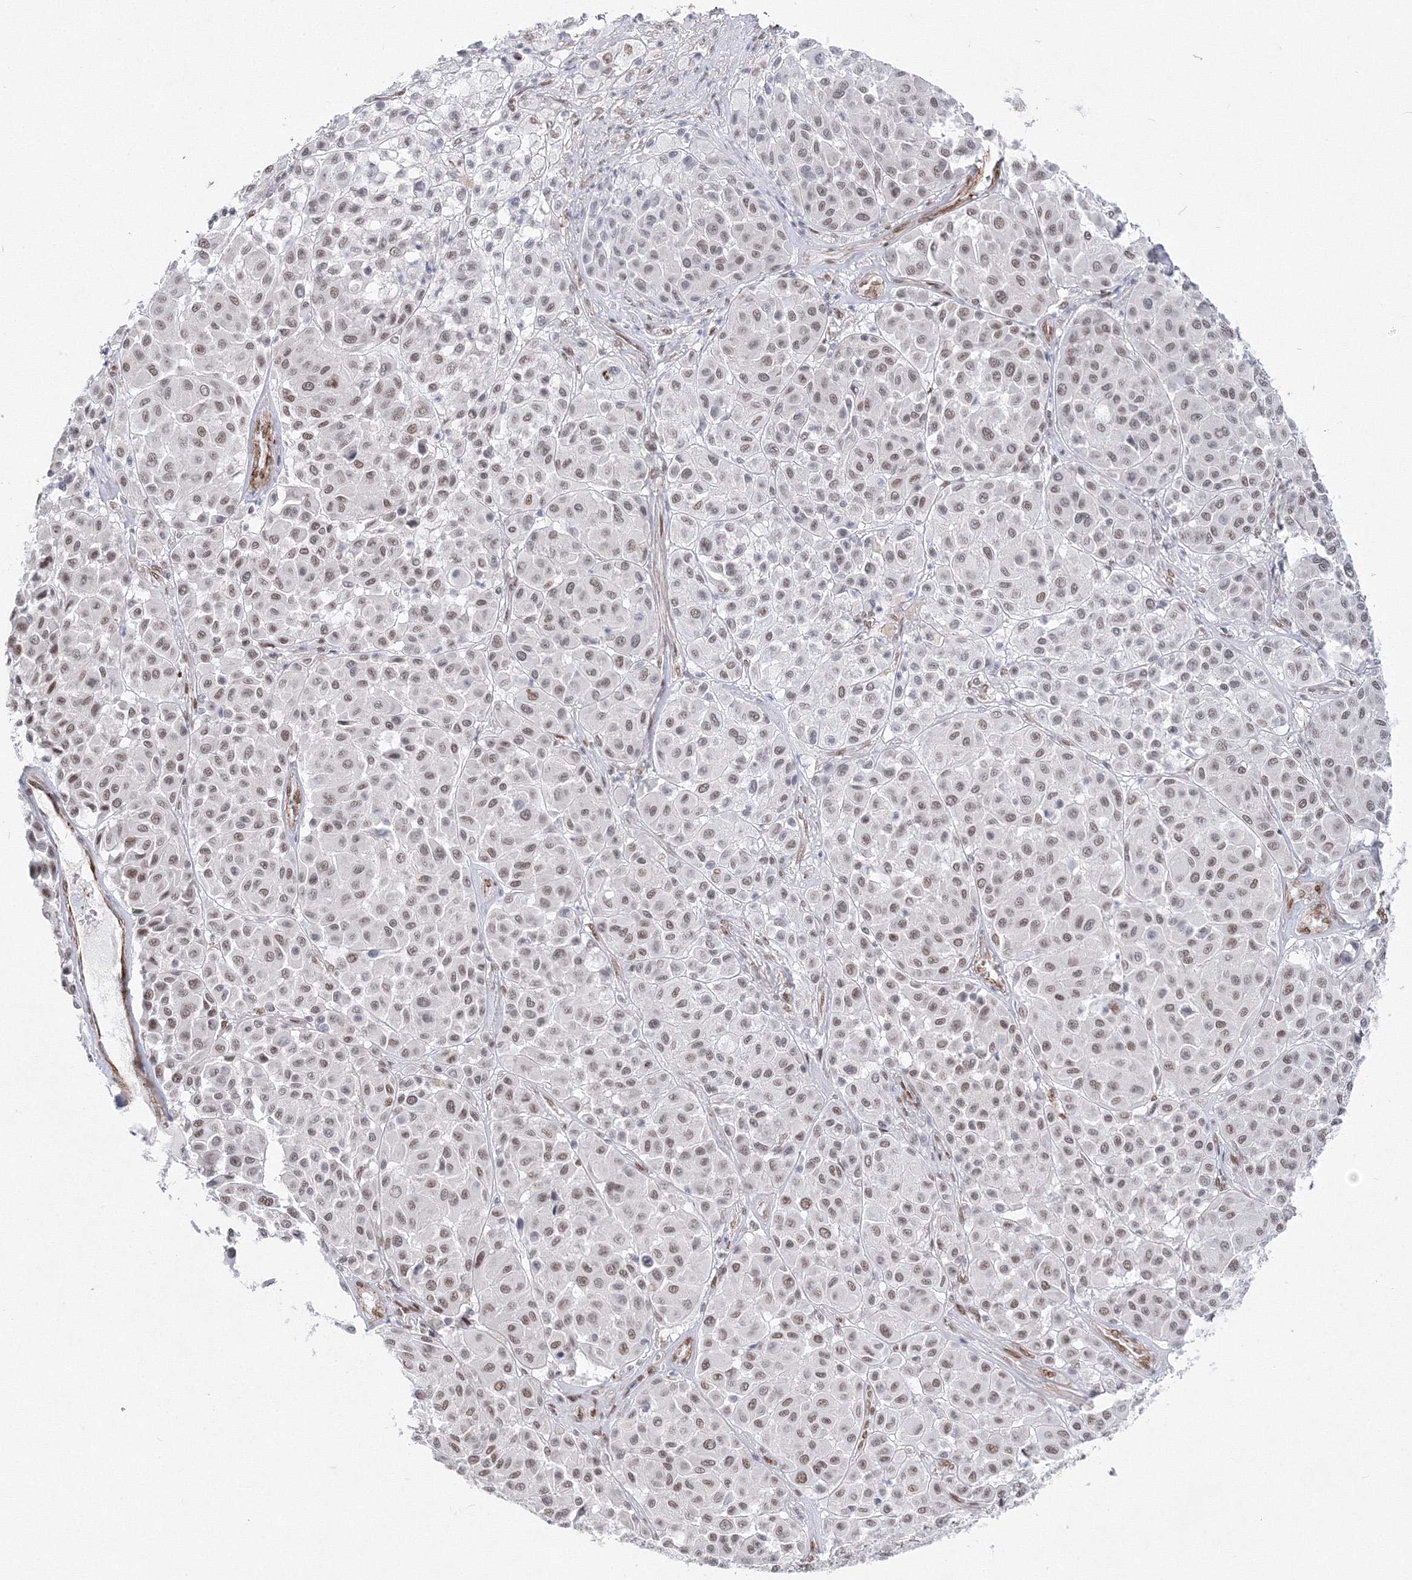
{"staining": {"intensity": "weak", "quantity": "<25%", "location": "nuclear"}, "tissue": "melanoma", "cell_type": "Tumor cells", "image_type": "cancer", "snomed": [{"axis": "morphology", "description": "Malignant melanoma, Metastatic site"}, {"axis": "topography", "description": "Soft tissue"}], "caption": "This is an IHC photomicrograph of human melanoma. There is no positivity in tumor cells.", "gene": "ZNF638", "patient": {"sex": "male", "age": 41}}